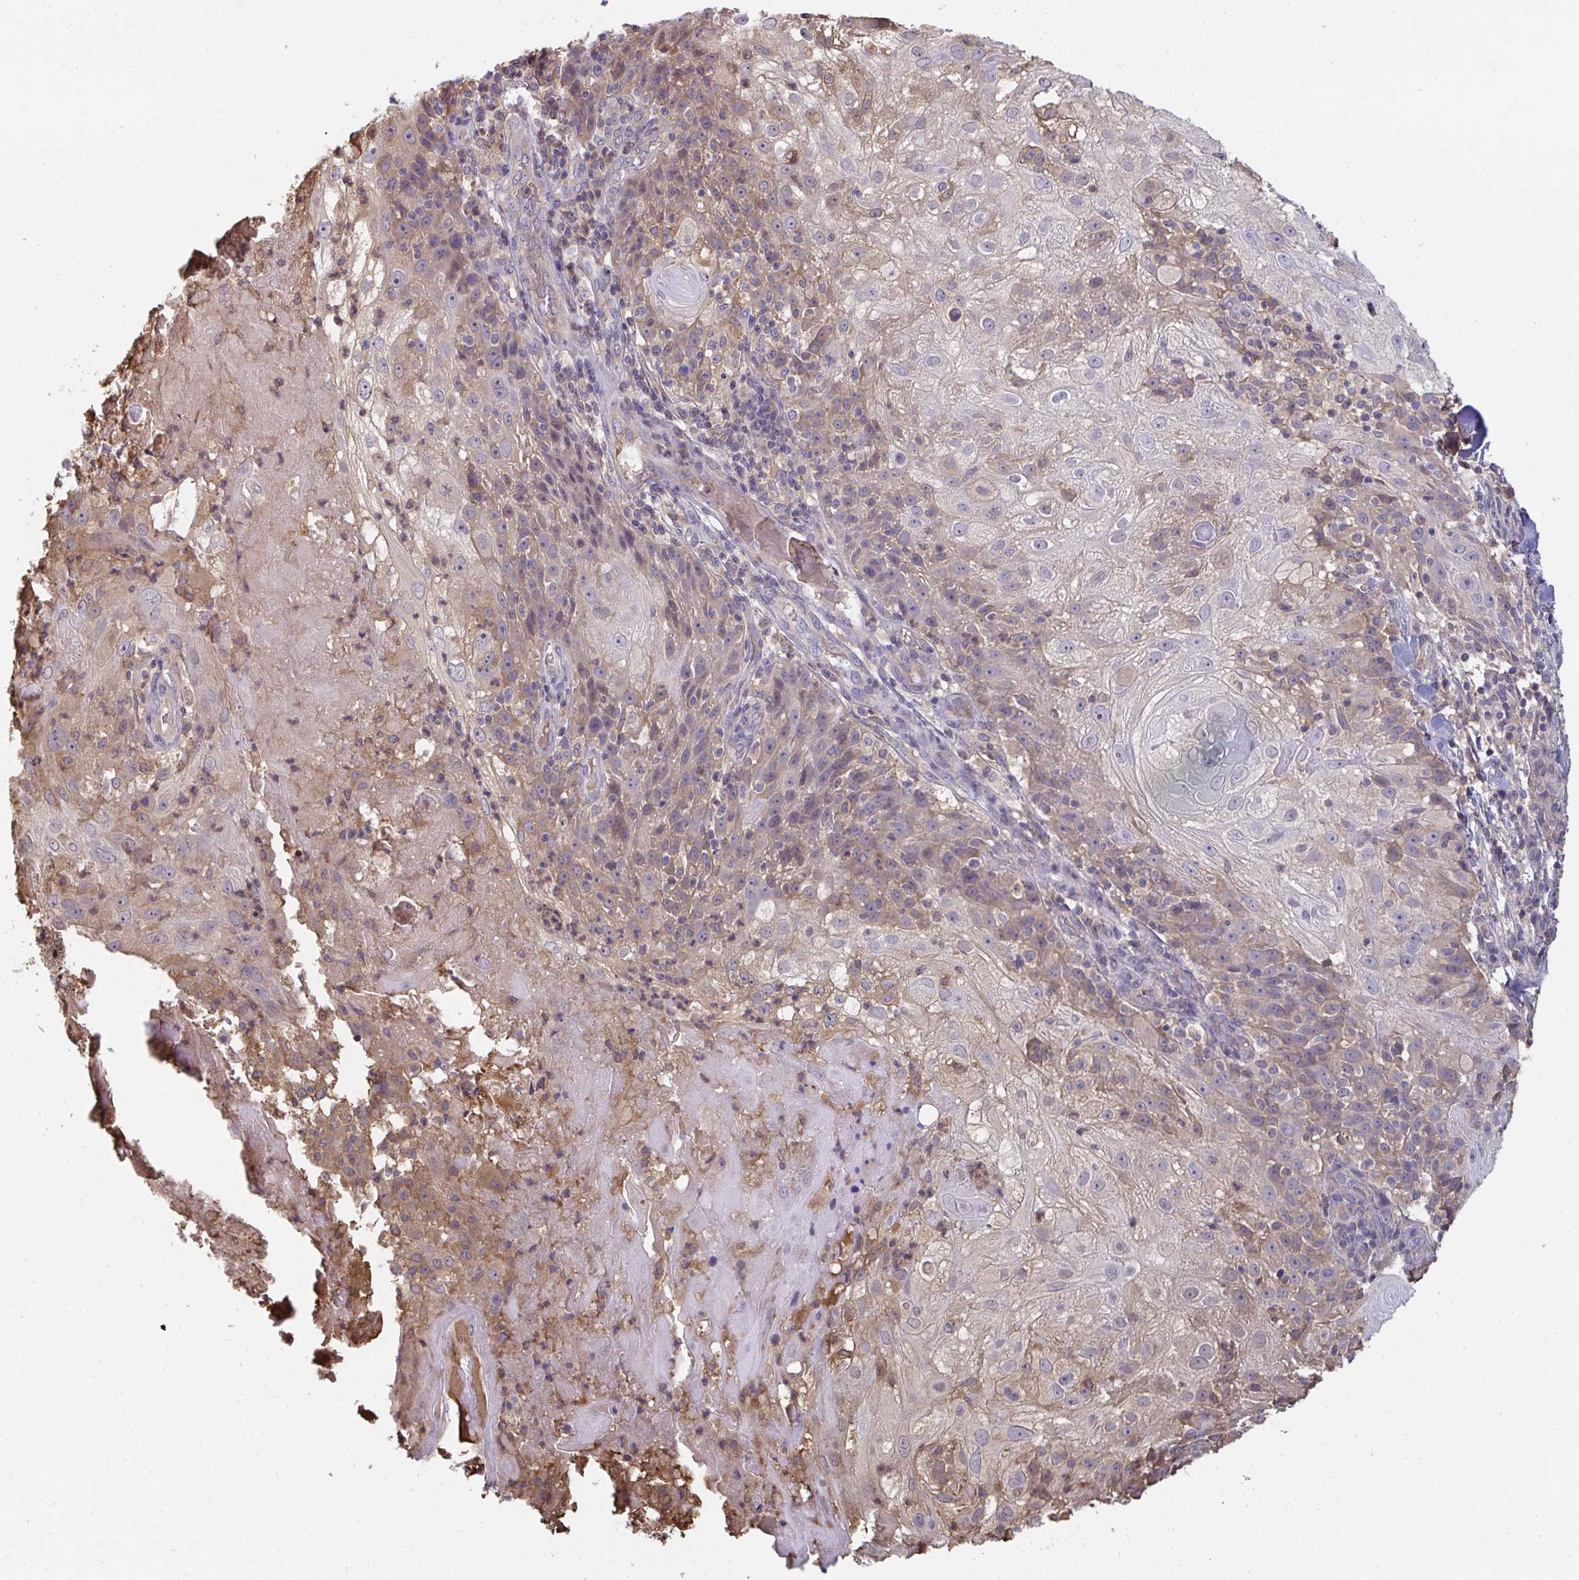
{"staining": {"intensity": "moderate", "quantity": "25%-75%", "location": "cytoplasmic/membranous,nuclear"}, "tissue": "skin cancer", "cell_type": "Tumor cells", "image_type": "cancer", "snomed": [{"axis": "morphology", "description": "Normal tissue, NOS"}, {"axis": "morphology", "description": "Squamous cell carcinoma, NOS"}, {"axis": "topography", "description": "Skin"}], "caption": "DAB immunohistochemical staining of skin cancer demonstrates moderate cytoplasmic/membranous and nuclear protein staining in approximately 25%-75% of tumor cells.", "gene": "TTC9C", "patient": {"sex": "female", "age": 83}}